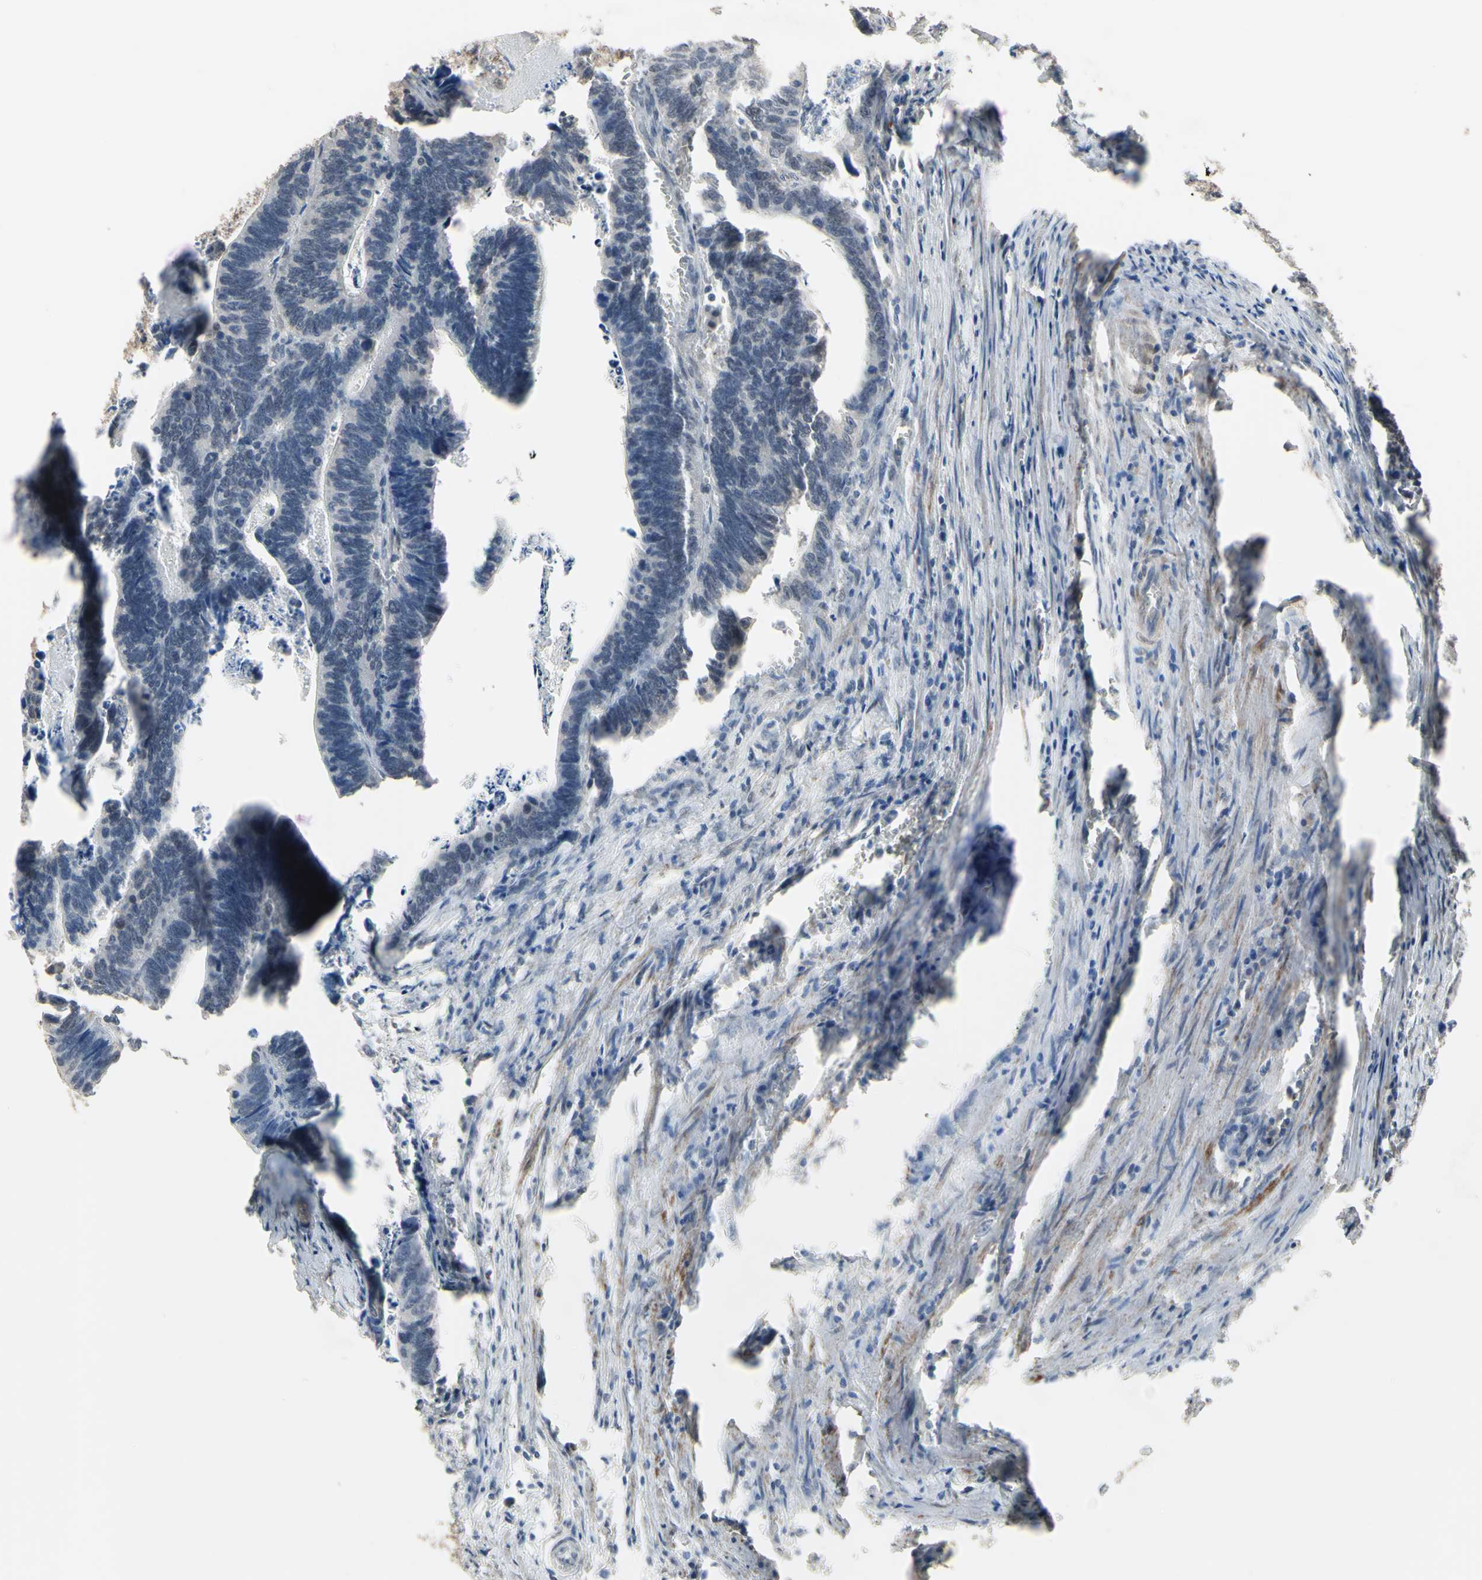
{"staining": {"intensity": "negative", "quantity": "none", "location": "none"}, "tissue": "colorectal cancer", "cell_type": "Tumor cells", "image_type": "cancer", "snomed": [{"axis": "morphology", "description": "Adenocarcinoma, NOS"}, {"axis": "topography", "description": "Colon"}], "caption": "A photomicrograph of human colorectal cancer is negative for staining in tumor cells.", "gene": "ZNF174", "patient": {"sex": "male", "age": 72}}